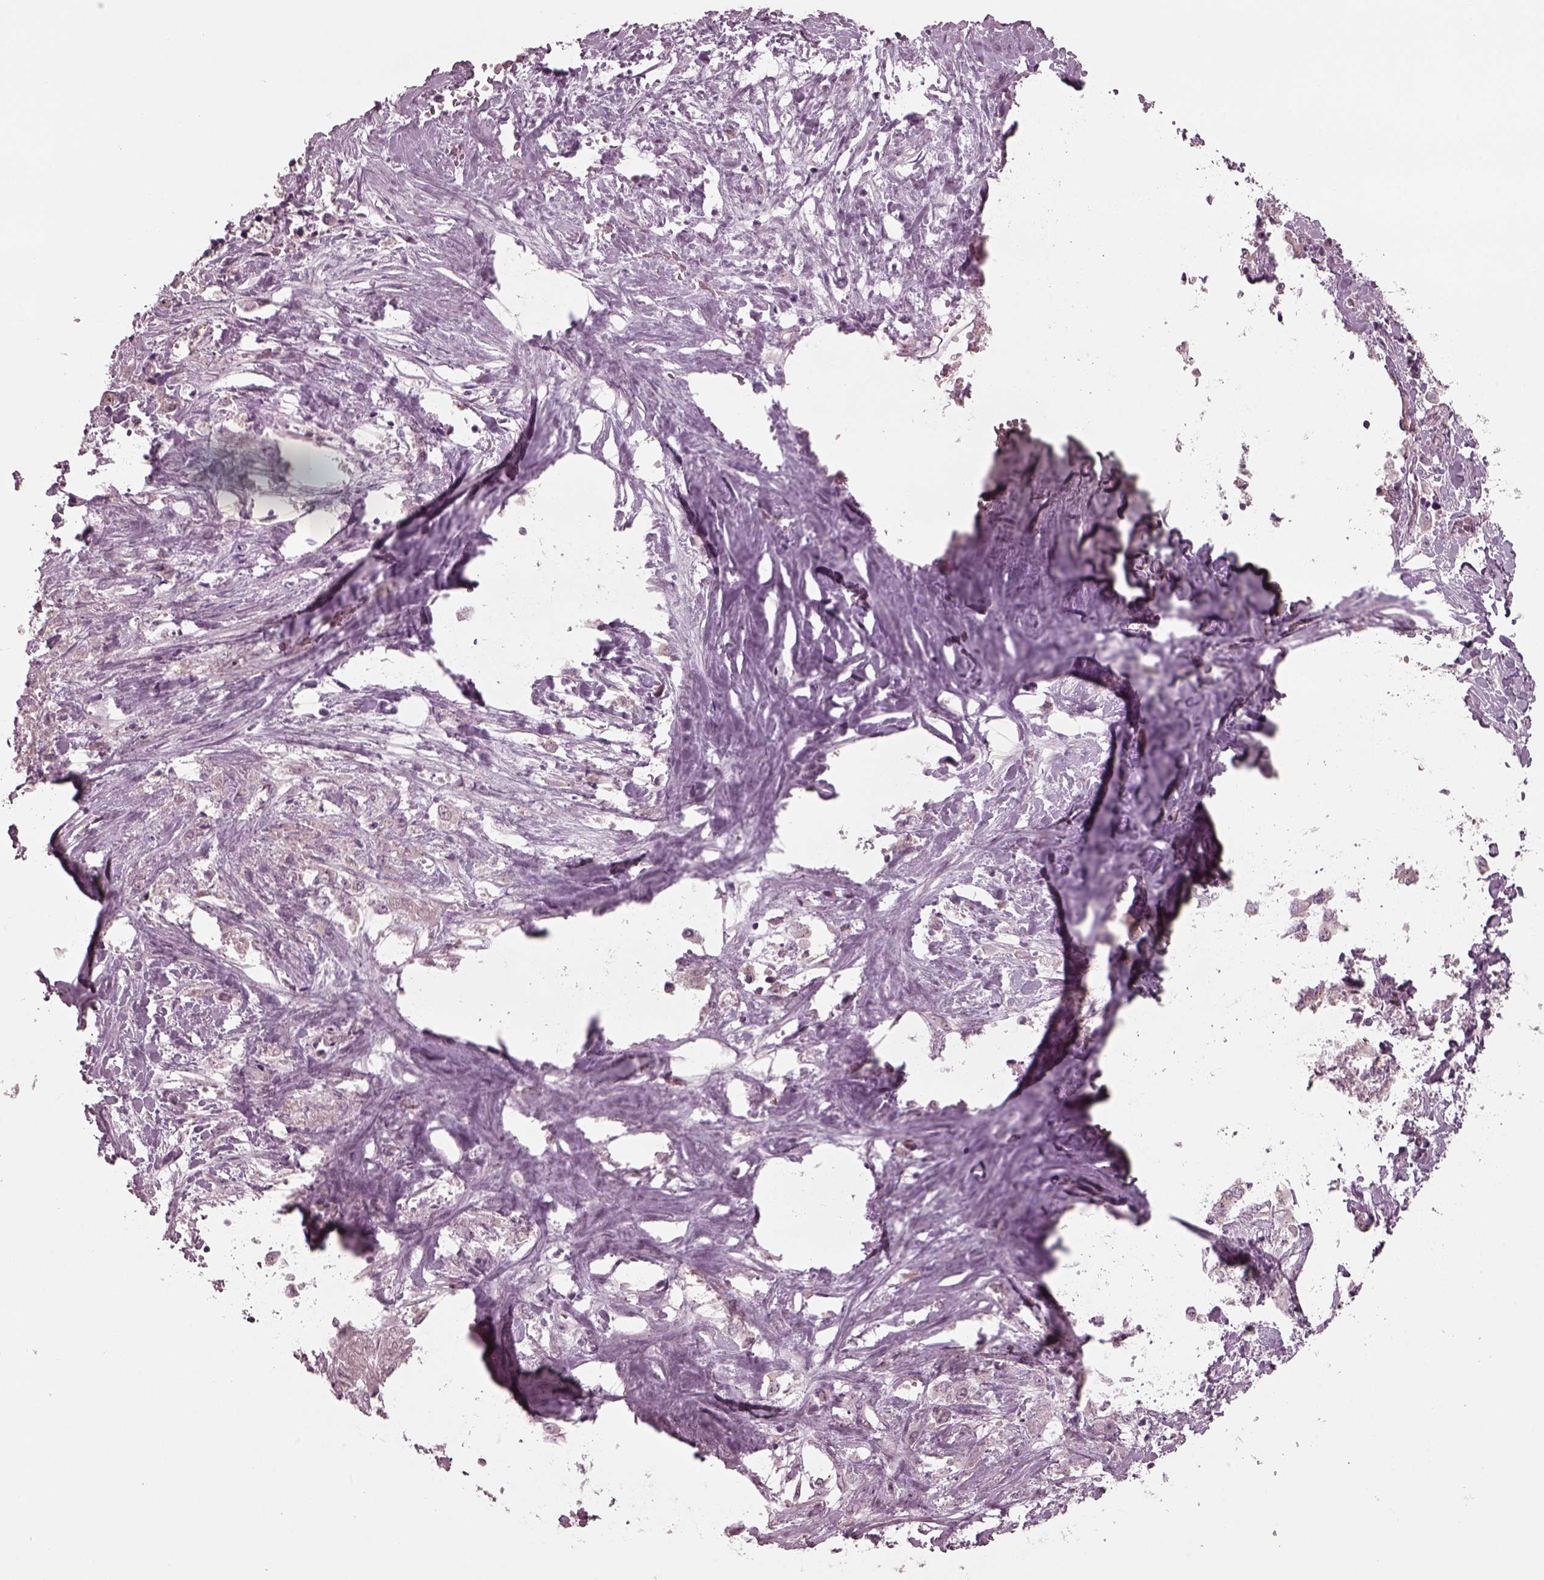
{"staining": {"intensity": "negative", "quantity": "none", "location": "none"}, "tissue": "stomach cancer", "cell_type": "Tumor cells", "image_type": "cancer", "snomed": [{"axis": "morphology", "description": "Adenocarcinoma, NOS"}, {"axis": "topography", "description": "Stomach"}], "caption": "Immunohistochemistry of stomach cancer (adenocarcinoma) reveals no expression in tumor cells.", "gene": "SAXO1", "patient": {"sex": "female", "age": 76}}